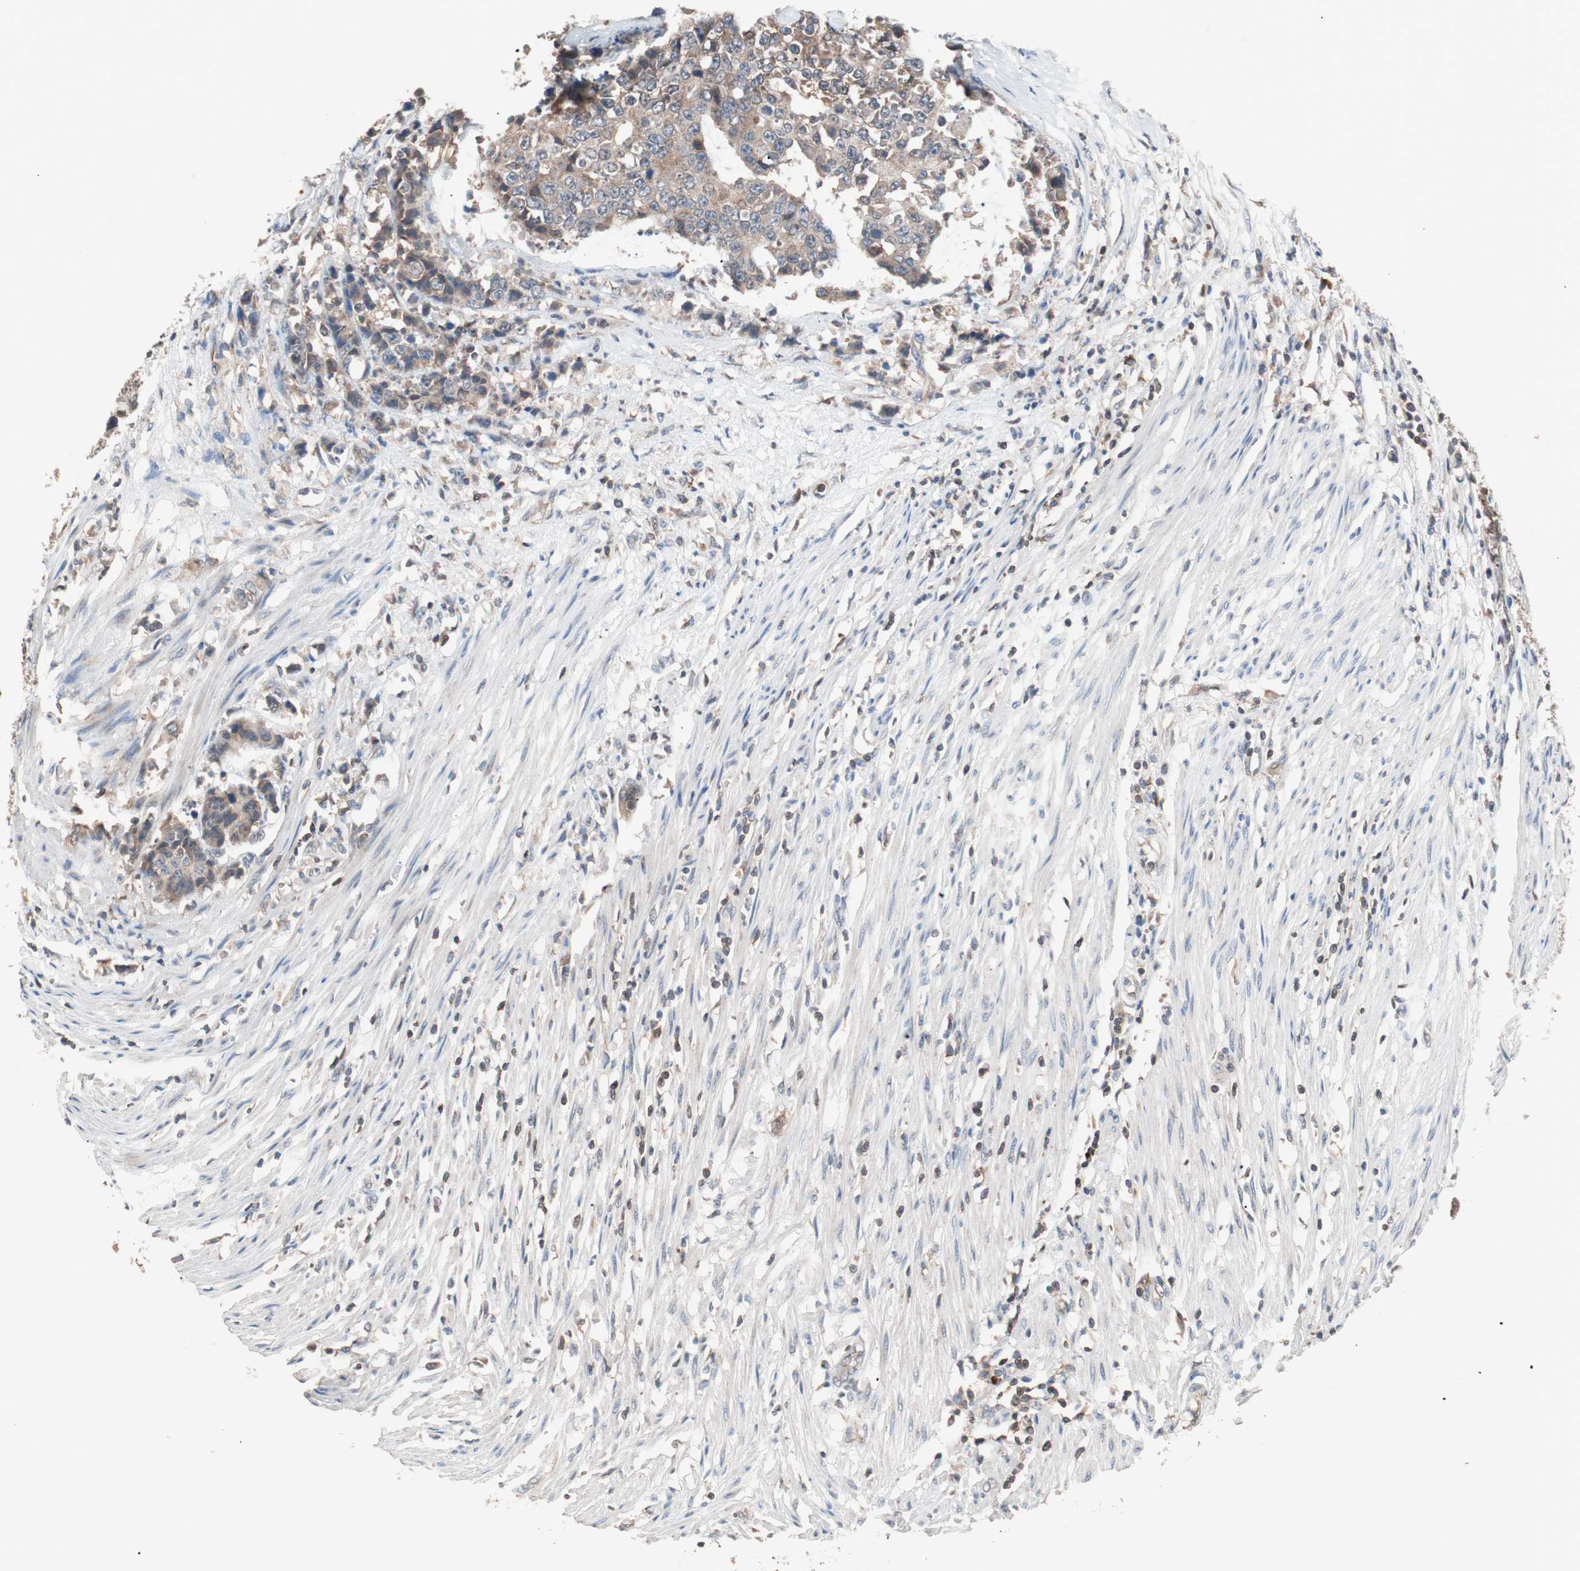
{"staining": {"intensity": "moderate", "quantity": ">75%", "location": "cytoplasmic/membranous"}, "tissue": "colorectal cancer", "cell_type": "Tumor cells", "image_type": "cancer", "snomed": [{"axis": "morphology", "description": "Adenocarcinoma, NOS"}, {"axis": "topography", "description": "Colon"}], "caption": "Protein staining reveals moderate cytoplasmic/membranous positivity in approximately >75% of tumor cells in colorectal cancer (adenocarcinoma).", "gene": "GLYCTK", "patient": {"sex": "female", "age": 86}}